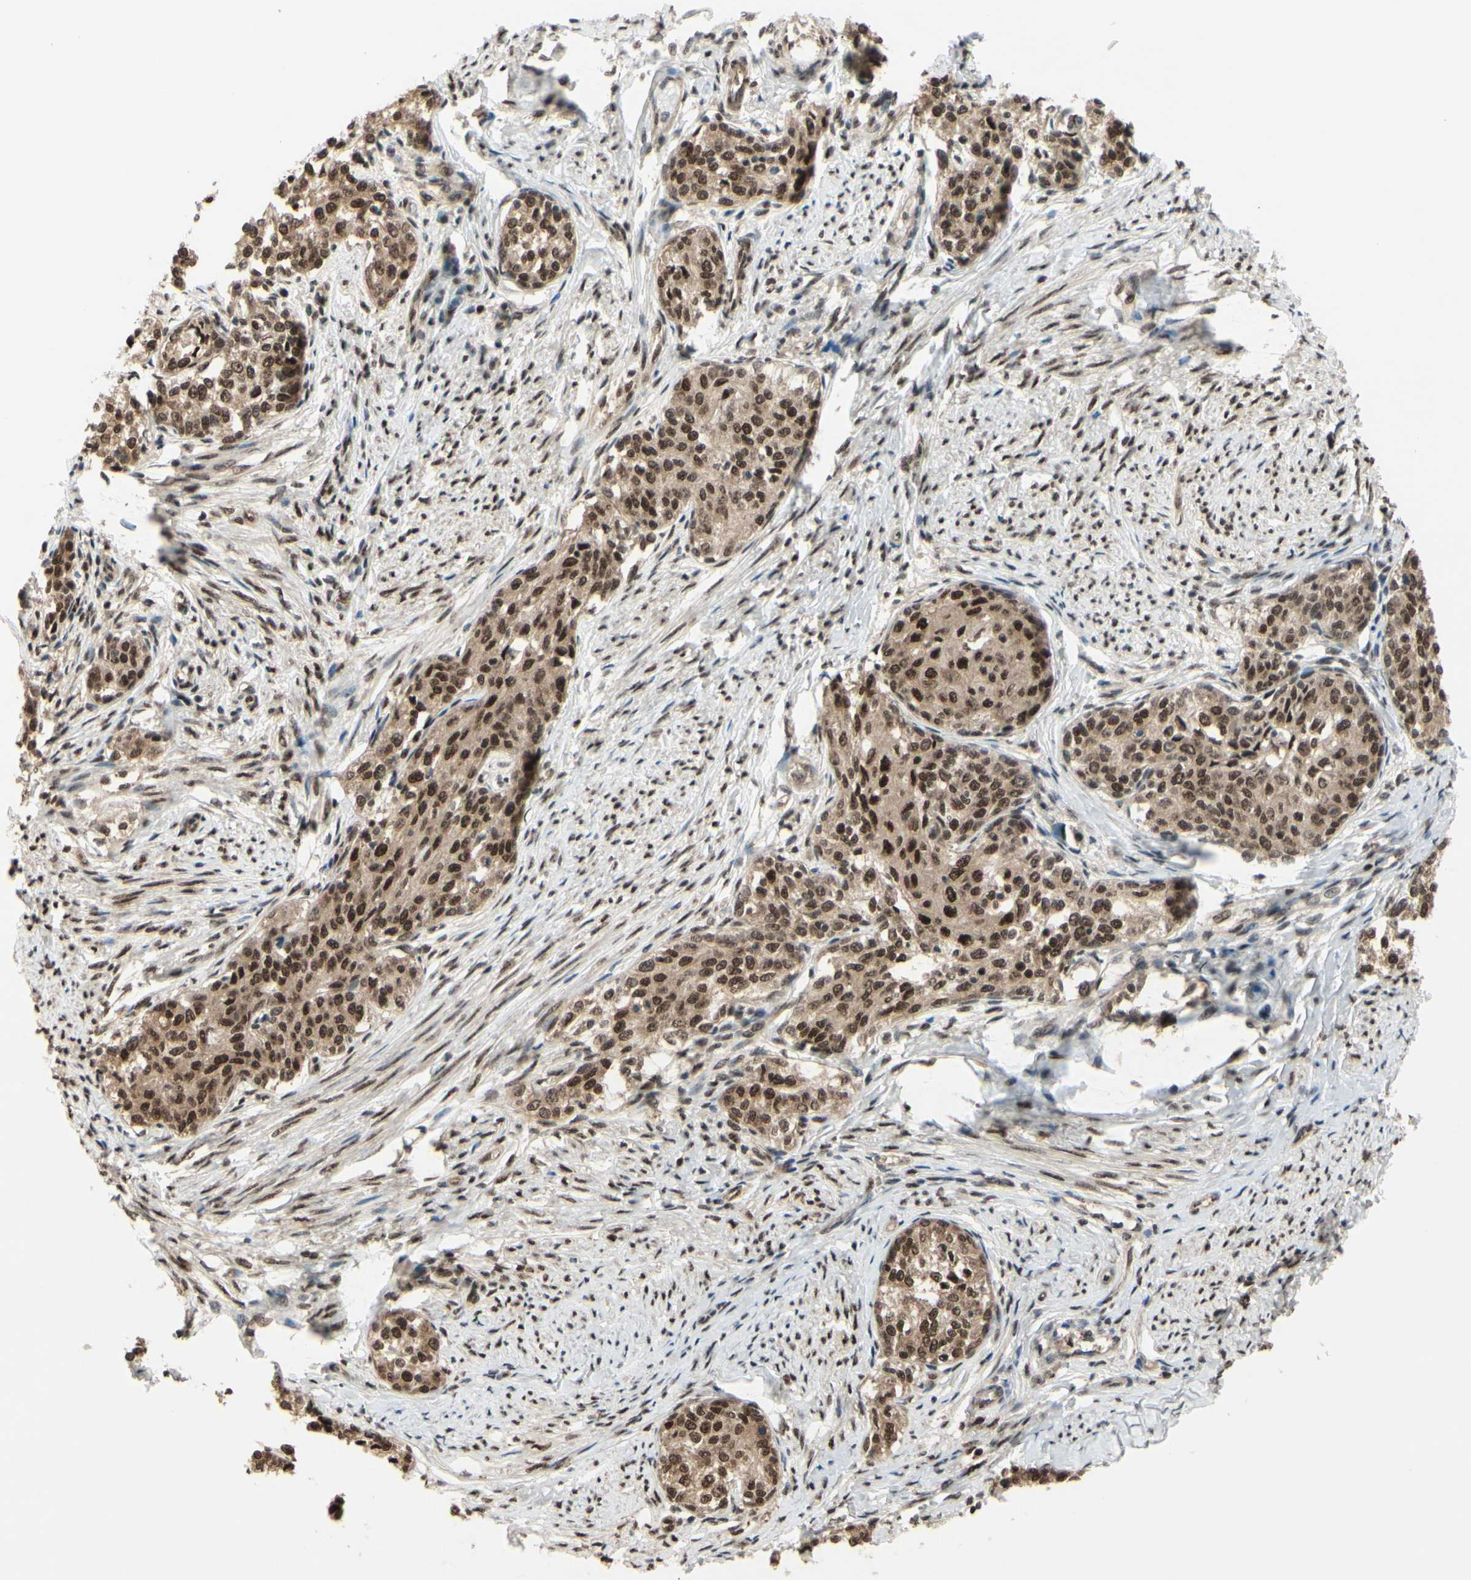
{"staining": {"intensity": "strong", "quantity": ">75%", "location": "cytoplasmic/membranous,nuclear"}, "tissue": "cervical cancer", "cell_type": "Tumor cells", "image_type": "cancer", "snomed": [{"axis": "morphology", "description": "Squamous cell carcinoma, NOS"}, {"axis": "morphology", "description": "Adenocarcinoma, NOS"}, {"axis": "topography", "description": "Cervix"}], "caption": "This image shows immunohistochemistry (IHC) staining of human cervical squamous cell carcinoma, with high strong cytoplasmic/membranous and nuclear staining in approximately >75% of tumor cells.", "gene": "HSF1", "patient": {"sex": "female", "age": 52}}